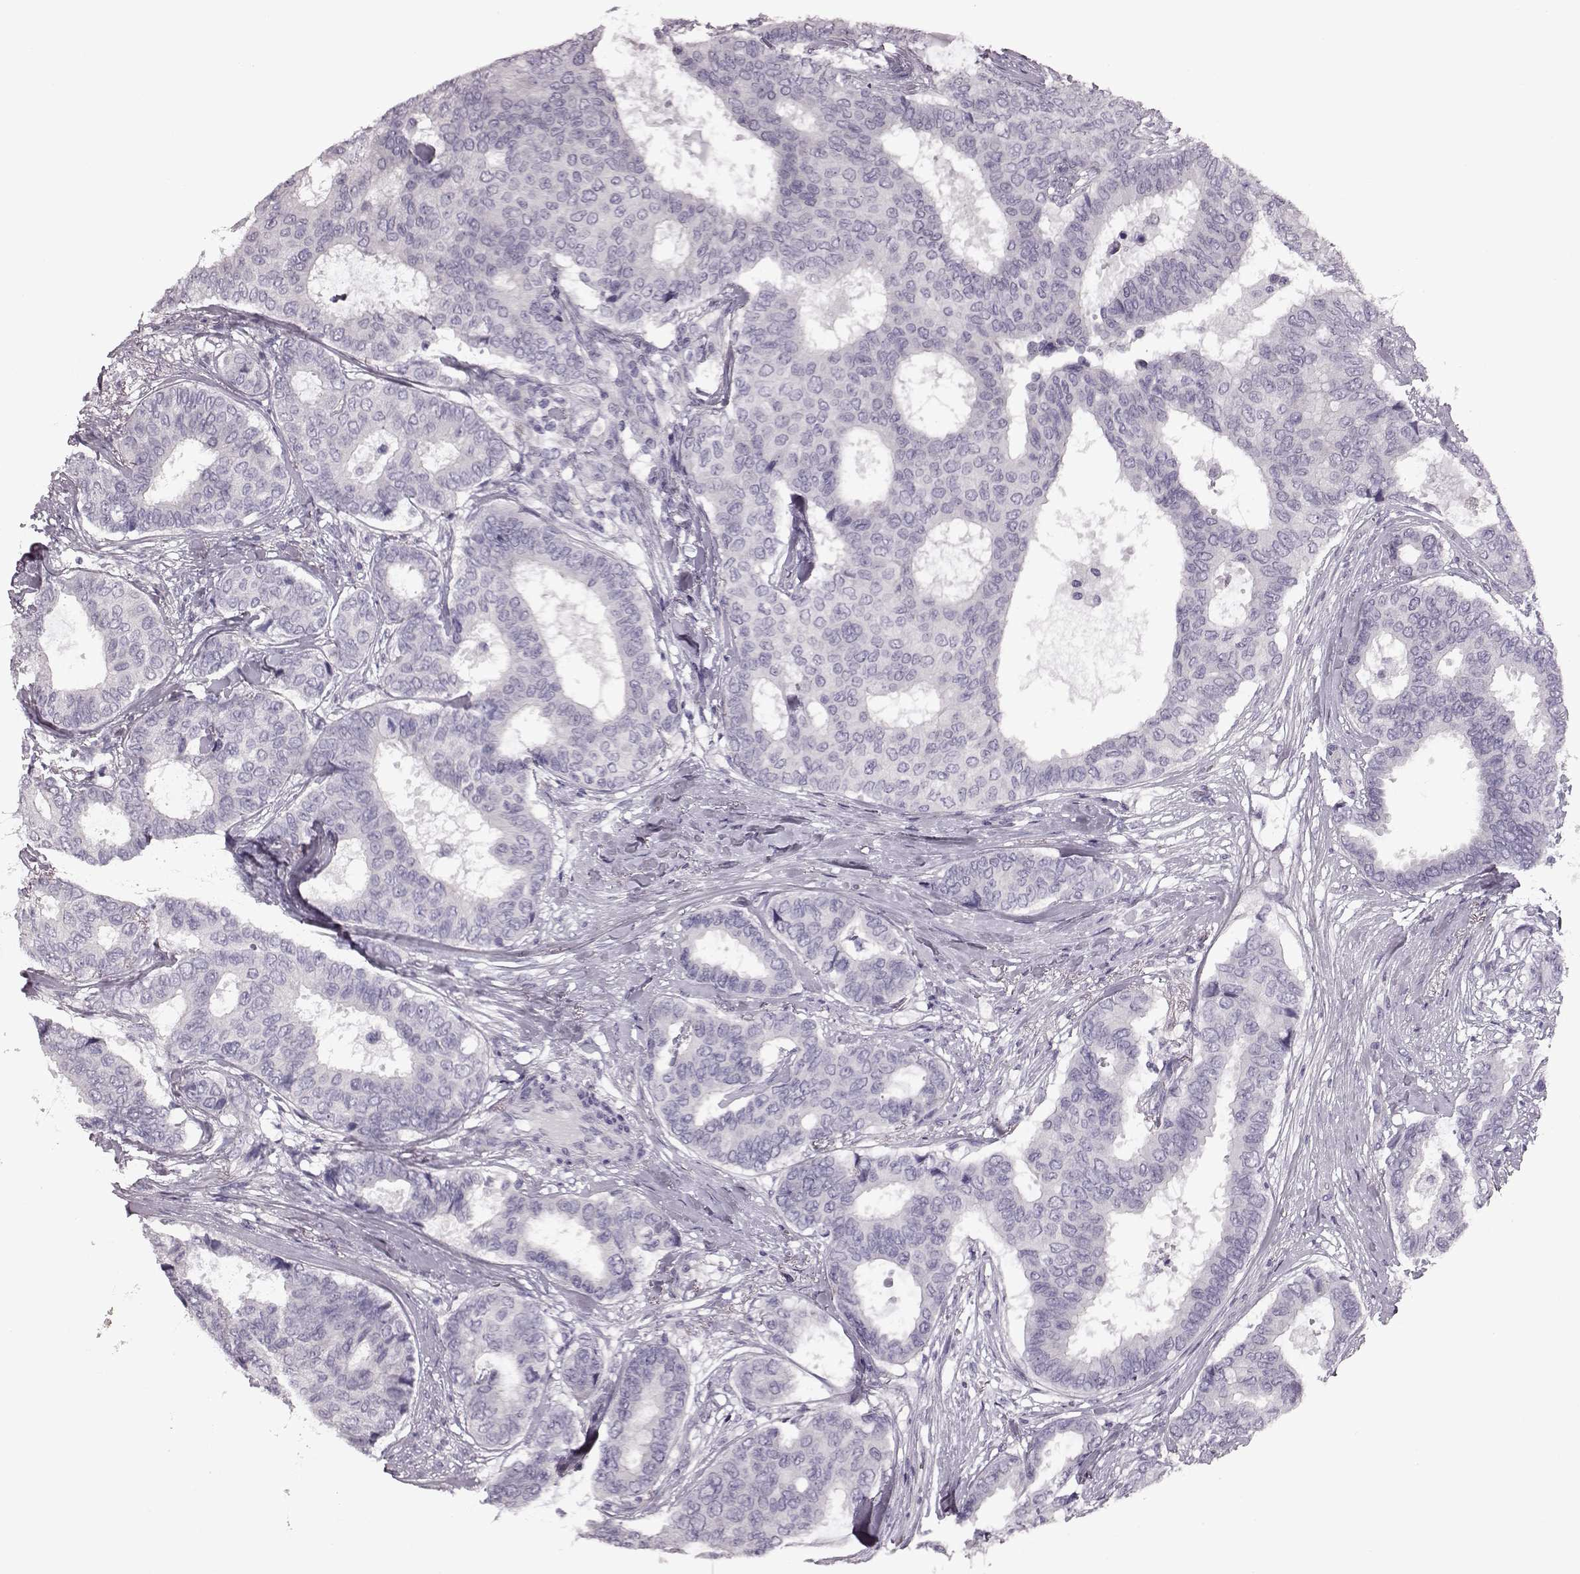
{"staining": {"intensity": "negative", "quantity": "none", "location": "none"}, "tissue": "breast cancer", "cell_type": "Tumor cells", "image_type": "cancer", "snomed": [{"axis": "morphology", "description": "Duct carcinoma"}, {"axis": "topography", "description": "Breast"}], "caption": "This is an immunohistochemistry (IHC) photomicrograph of human invasive ductal carcinoma (breast). There is no positivity in tumor cells.", "gene": "SNTG1", "patient": {"sex": "female", "age": 75}}